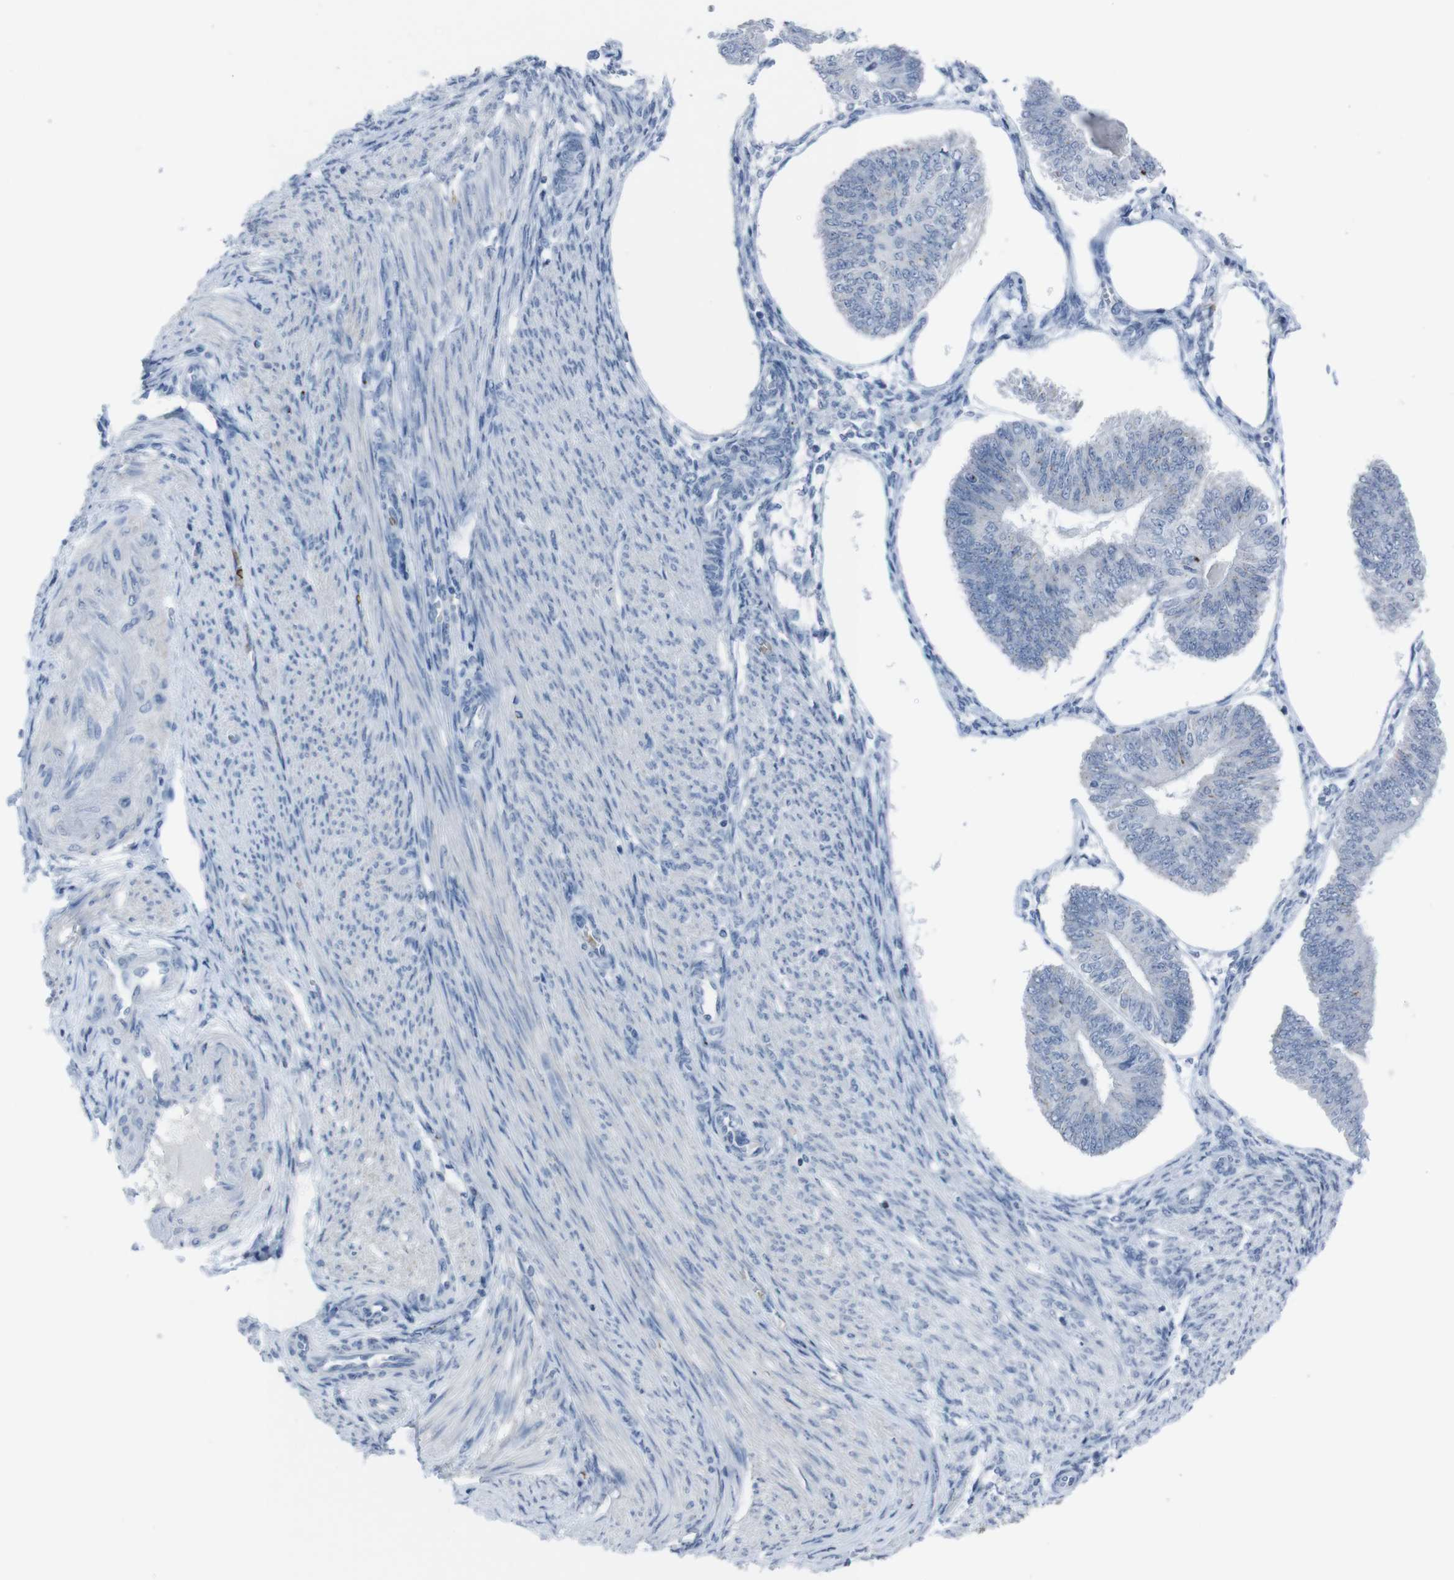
{"staining": {"intensity": "negative", "quantity": "none", "location": "none"}, "tissue": "endometrial cancer", "cell_type": "Tumor cells", "image_type": "cancer", "snomed": [{"axis": "morphology", "description": "Adenocarcinoma, NOS"}, {"axis": "topography", "description": "Endometrium"}], "caption": "This is a photomicrograph of IHC staining of endometrial cancer, which shows no staining in tumor cells. The staining was performed using DAB (3,3'-diaminobenzidine) to visualize the protein expression in brown, while the nuclei were stained in blue with hematoxylin (Magnification: 20x).", "gene": "ST6GAL1", "patient": {"sex": "female", "age": 58}}